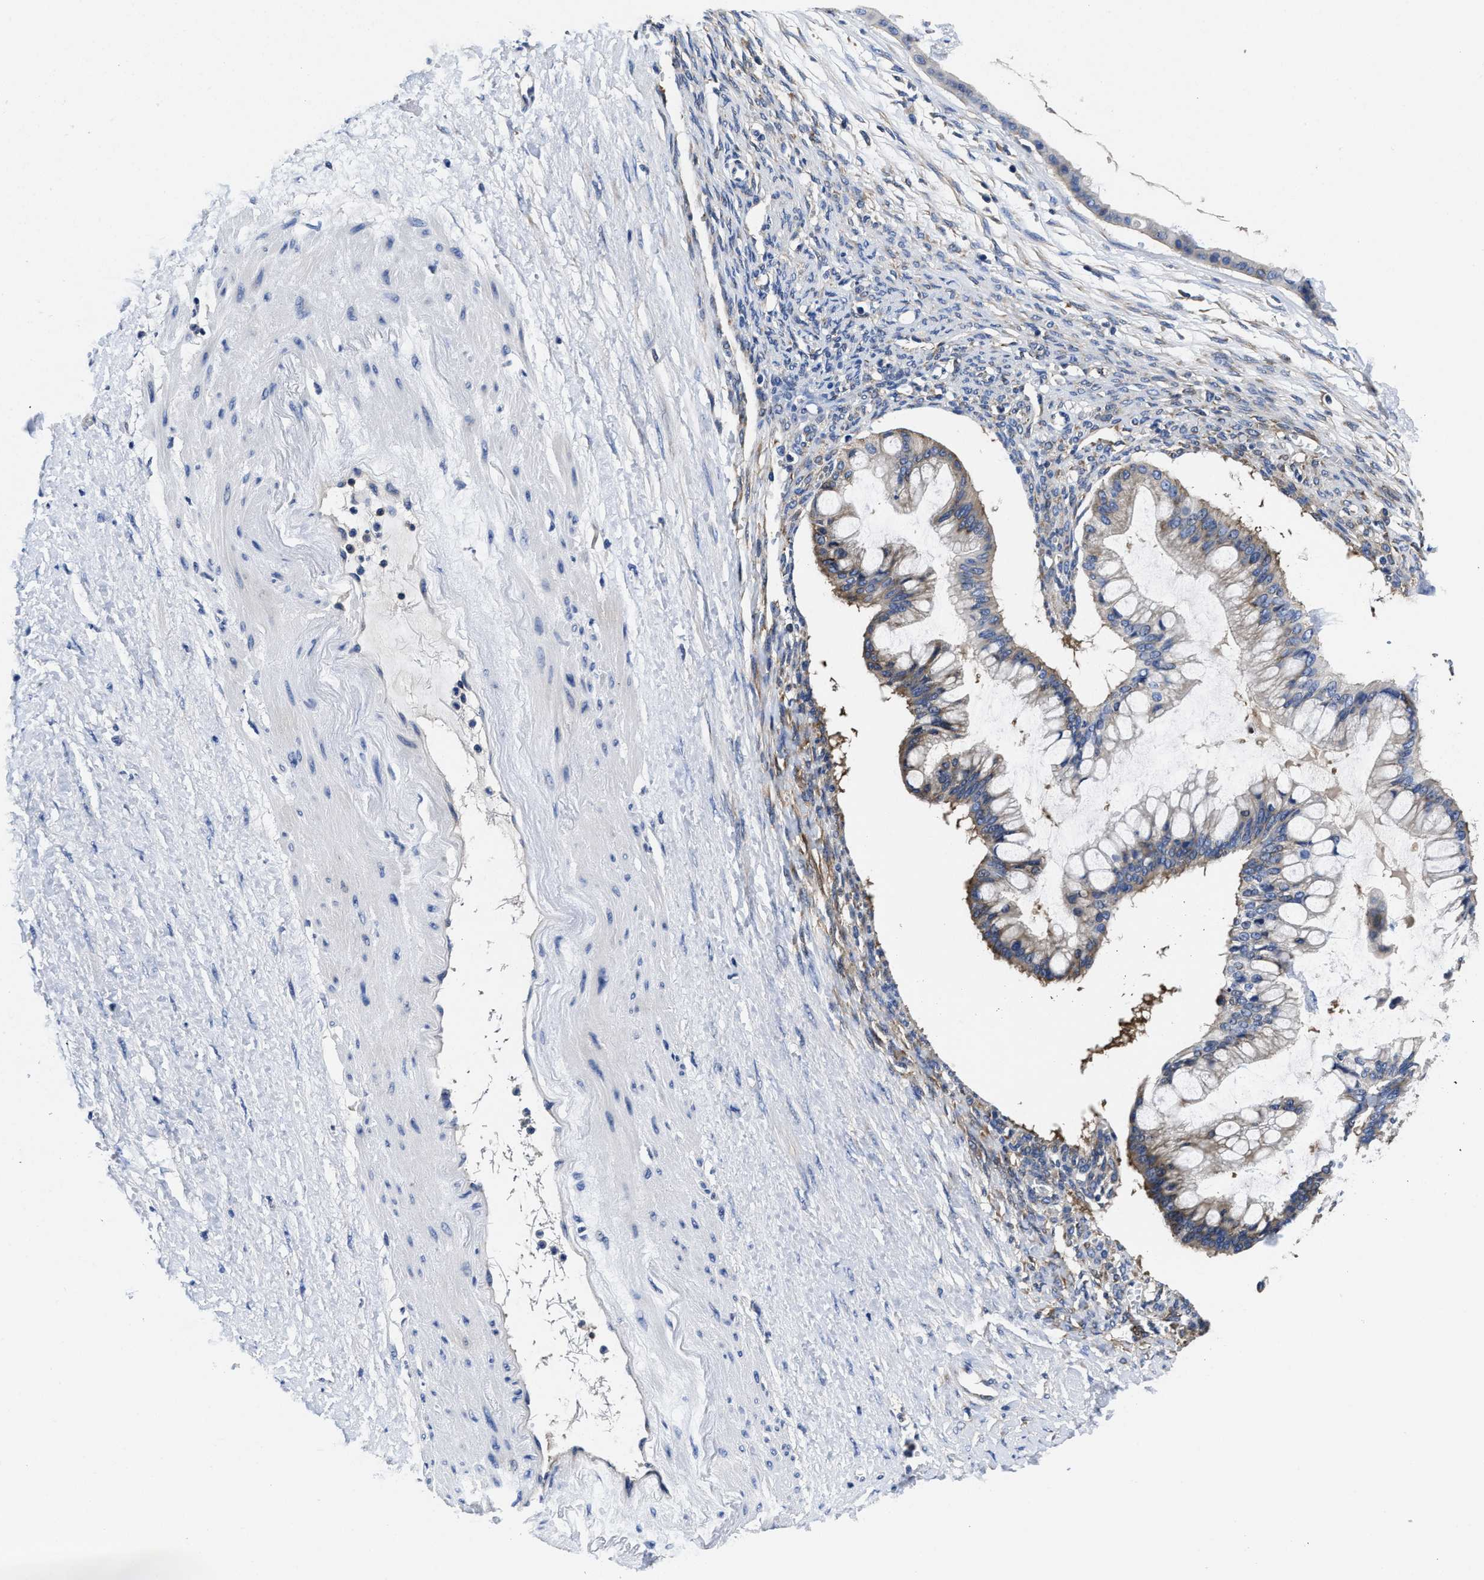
{"staining": {"intensity": "weak", "quantity": "<25%", "location": "cytoplasmic/membranous"}, "tissue": "ovarian cancer", "cell_type": "Tumor cells", "image_type": "cancer", "snomed": [{"axis": "morphology", "description": "Cystadenocarcinoma, mucinous, NOS"}, {"axis": "topography", "description": "Ovary"}], "caption": "High power microscopy histopathology image of an immunohistochemistry photomicrograph of ovarian cancer, revealing no significant expression in tumor cells. (Immunohistochemistry, brightfield microscopy, high magnification).", "gene": "YARS1", "patient": {"sex": "female", "age": 73}}